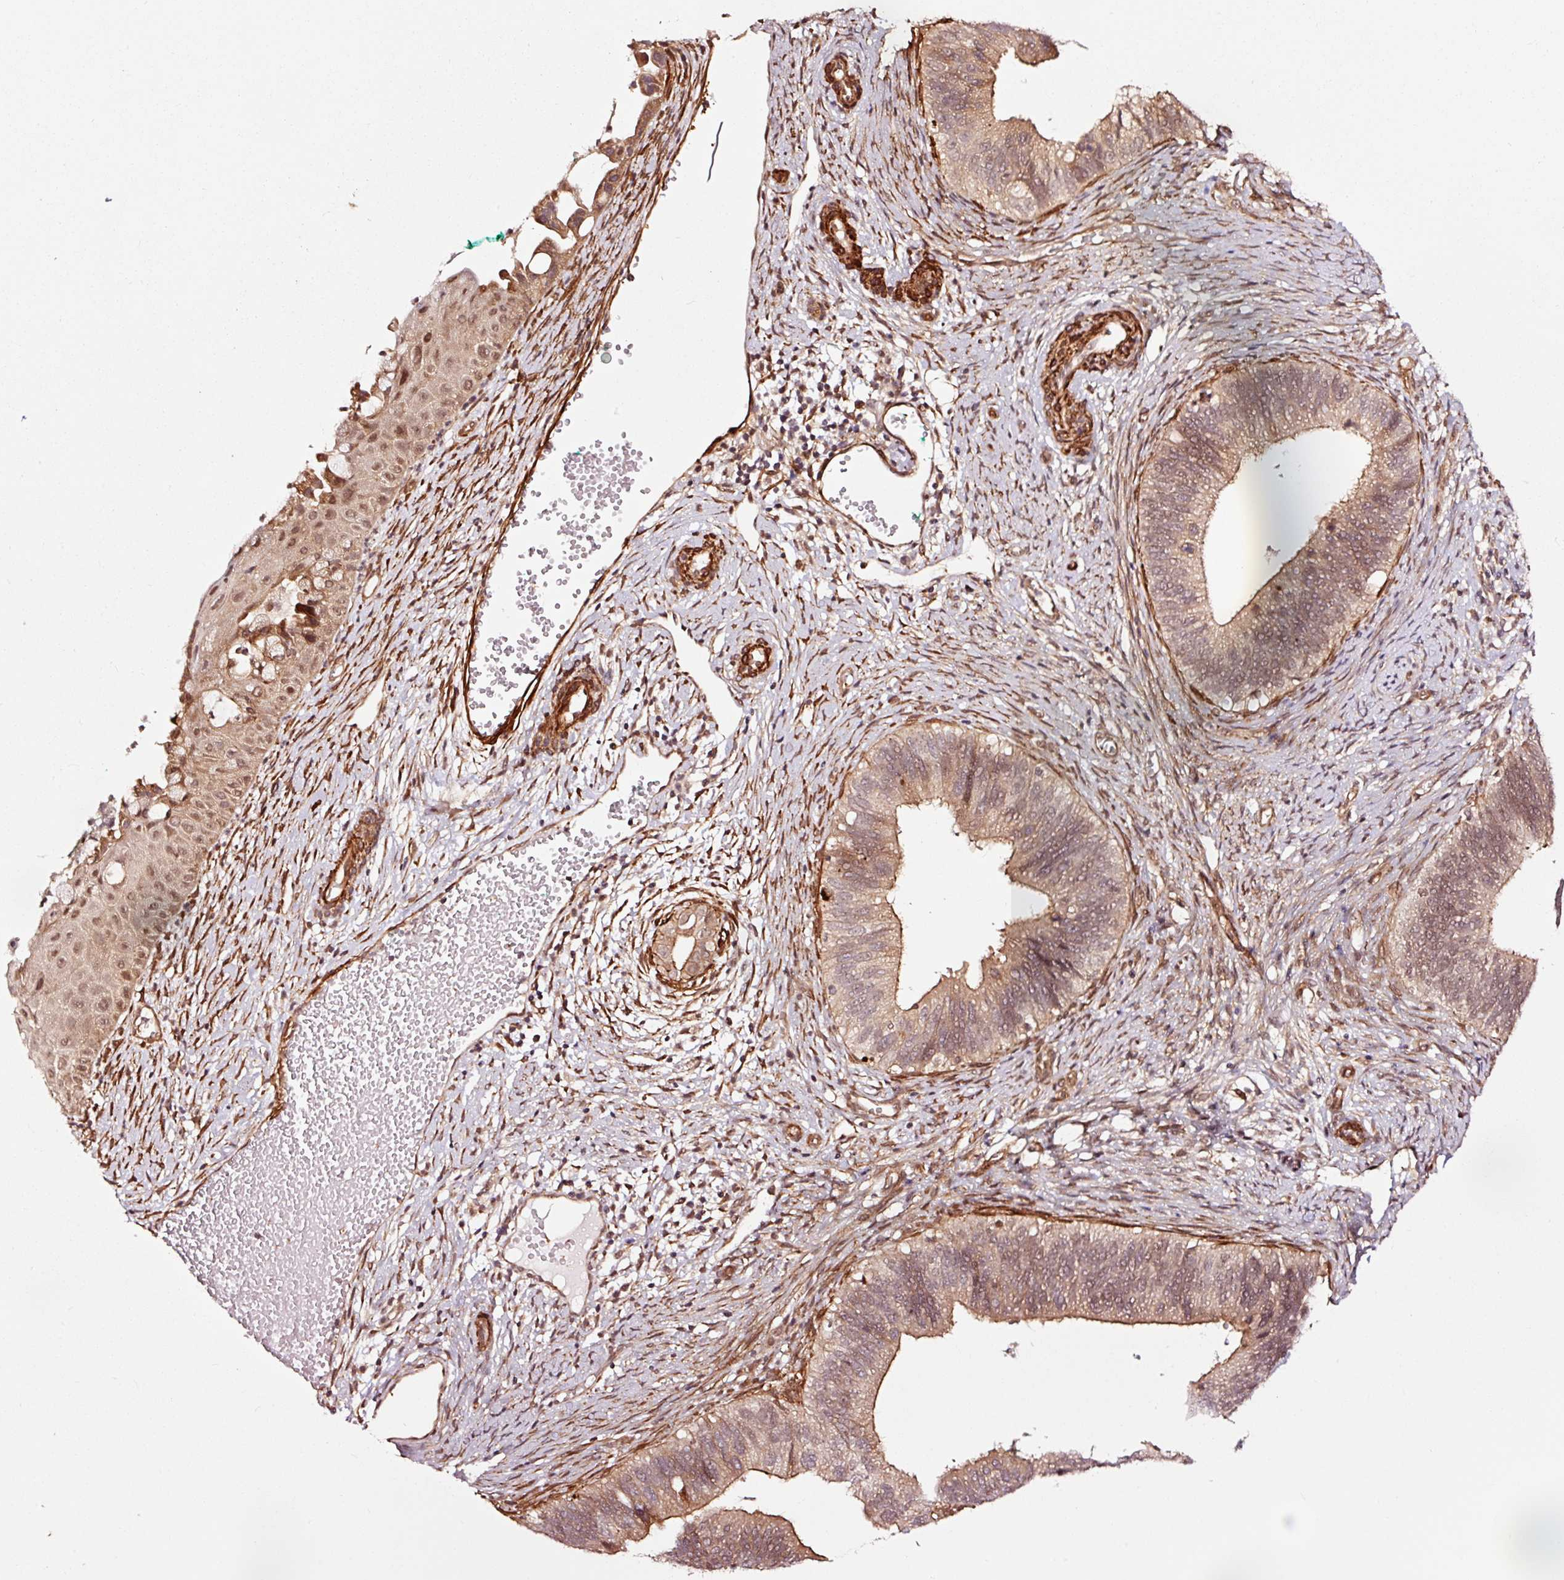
{"staining": {"intensity": "moderate", "quantity": ">75%", "location": "cytoplasmic/membranous,nuclear"}, "tissue": "cervical cancer", "cell_type": "Tumor cells", "image_type": "cancer", "snomed": [{"axis": "morphology", "description": "Adenocarcinoma, NOS"}, {"axis": "topography", "description": "Cervix"}], "caption": "Immunohistochemistry (DAB) staining of human adenocarcinoma (cervical) shows moderate cytoplasmic/membranous and nuclear protein positivity in approximately >75% of tumor cells.", "gene": "TPM1", "patient": {"sex": "female", "age": 42}}